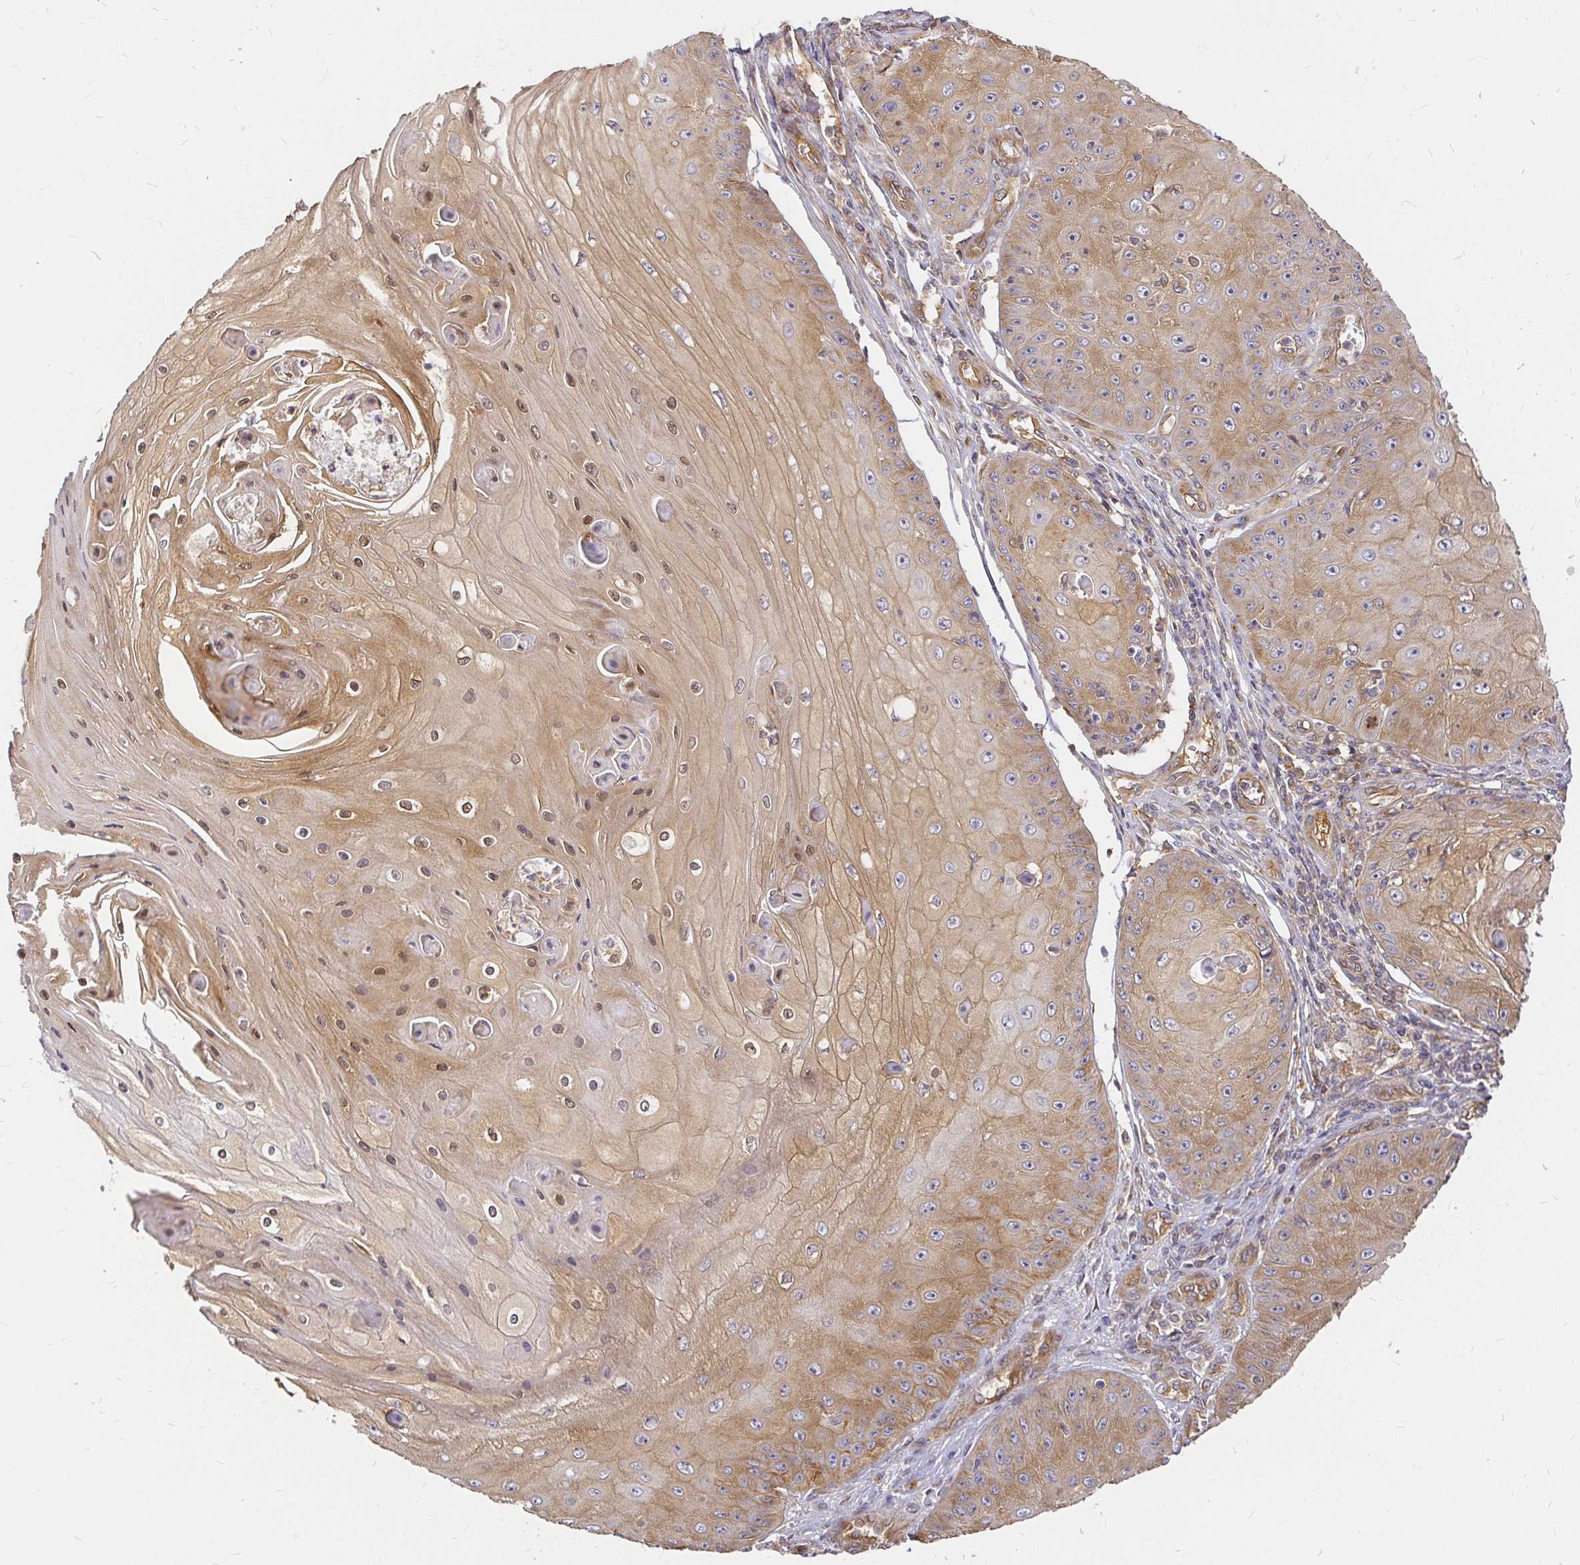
{"staining": {"intensity": "weak", "quantity": ">75%", "location": "cytoplasmic/membranous,nuclear"}, "tissue": "skin cancer", "cell_type": "Tumor cells", "image_type": "cancer", "snomed": [{"axis": "morphology", "description": "Squamous cell carcinoma, NOS"}, {"axis": "topography", "description": "Skin"}], "caption": "DAB immunohistochemical staining of human squamous cell carcinoma (skin) displays weak cytoplasmic/membranous and nuclear protein staining in about >75% of tumor cells. (Brightfield microscopy of DAB IHC at high magnification).", "gene": "KIF5B", "patient": {"sex": "male", "age": 70}}